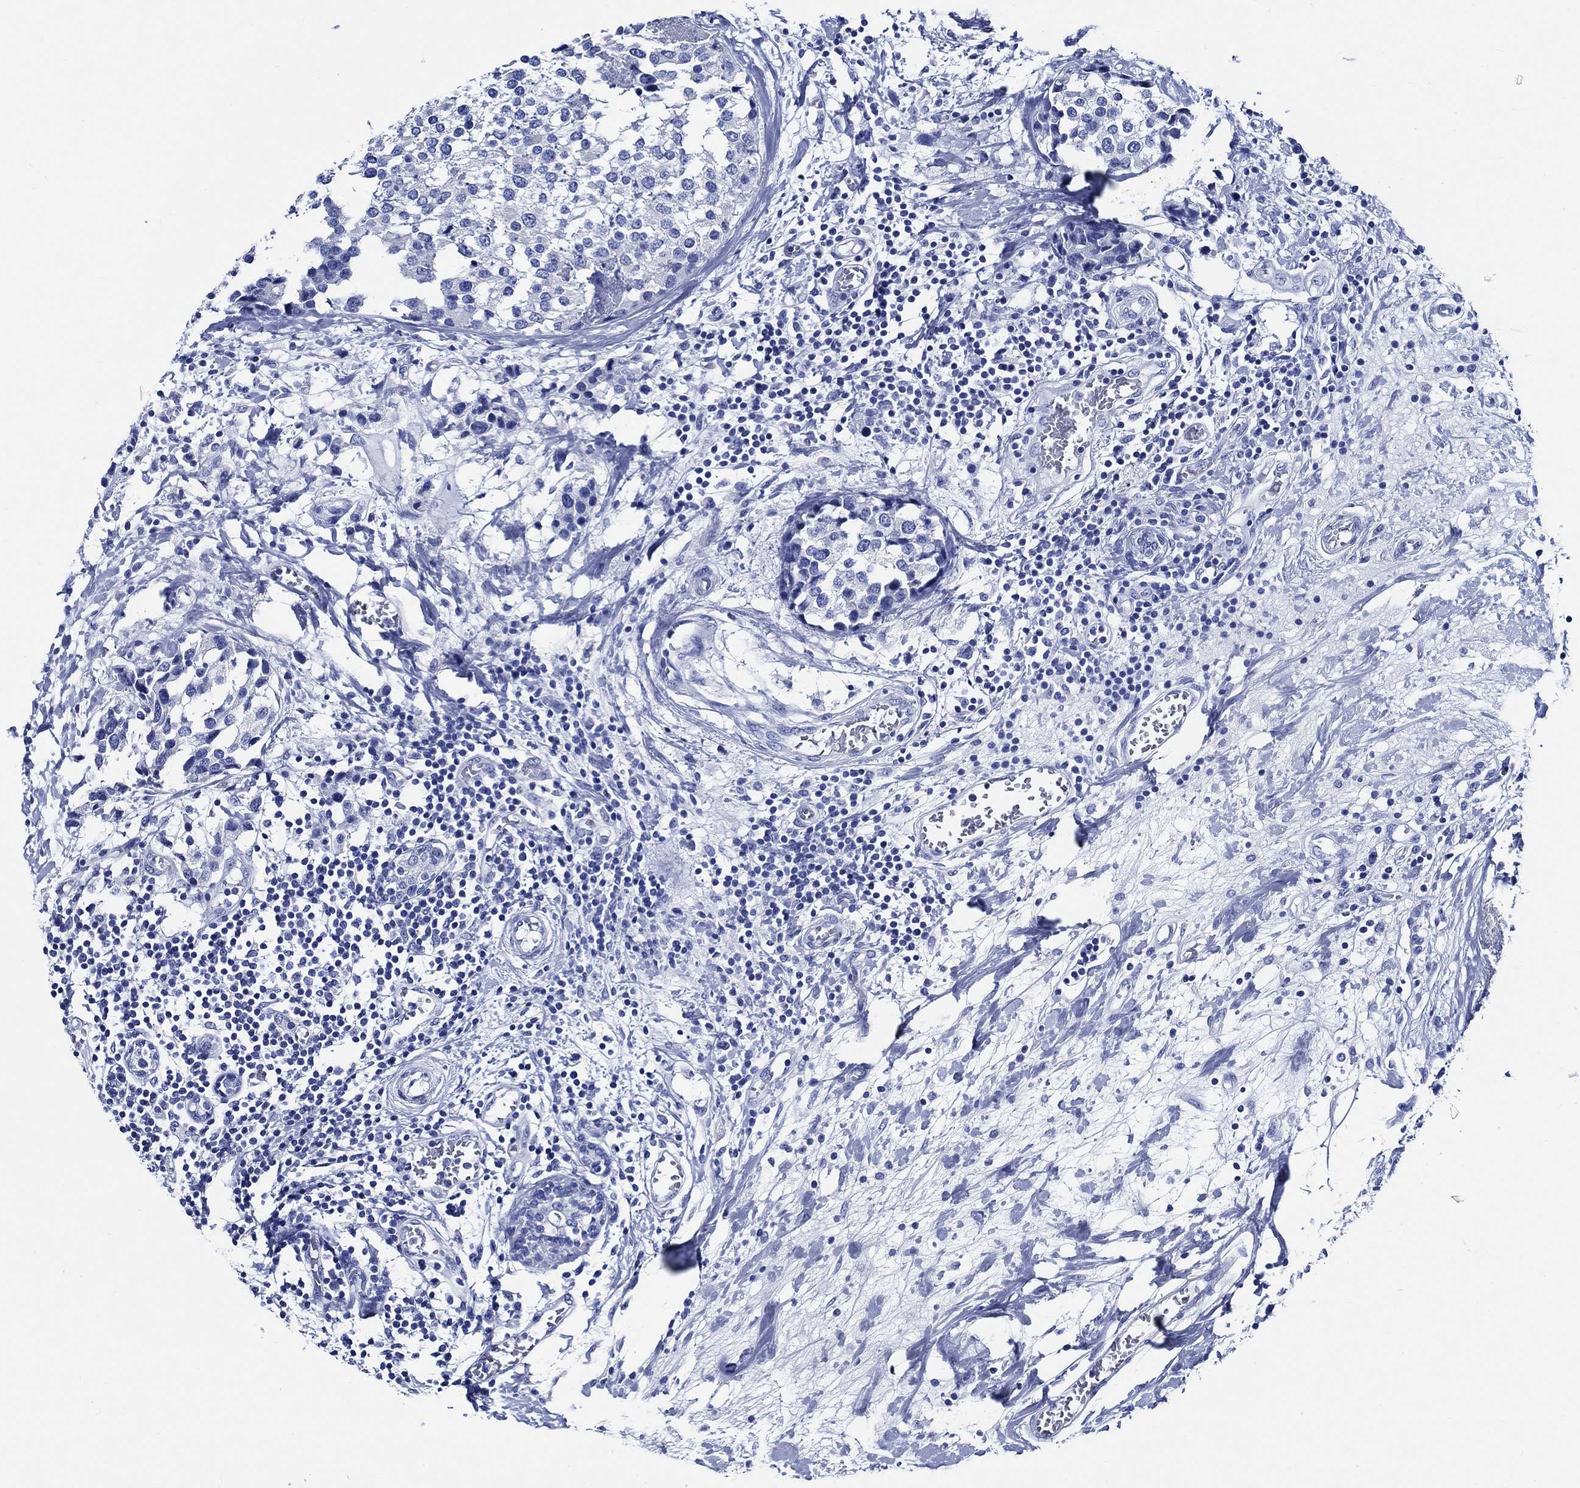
{"staining": {"intensity": "negative", "quantity": "none", "location": "none"}, "tissue": "breast cancer", "cell_type": "Tumor cells", "image_type": "cancer", "snomed": [{"axis": "morphology", "description": "Lobular carcinoma"}, {"axis": "topography", "description": "Breast"}], "caption": "Immunohistochemistry (IHC) of human breast cancer (lobular carcinoma) exhibits no expression in tumor cells. (DAB (3,3'-diaminobenzidine) immunohistochemistry with hematoxylin counter stain).", "gene": "WDR62", "patient": {"sex": "female", "age": 59}}